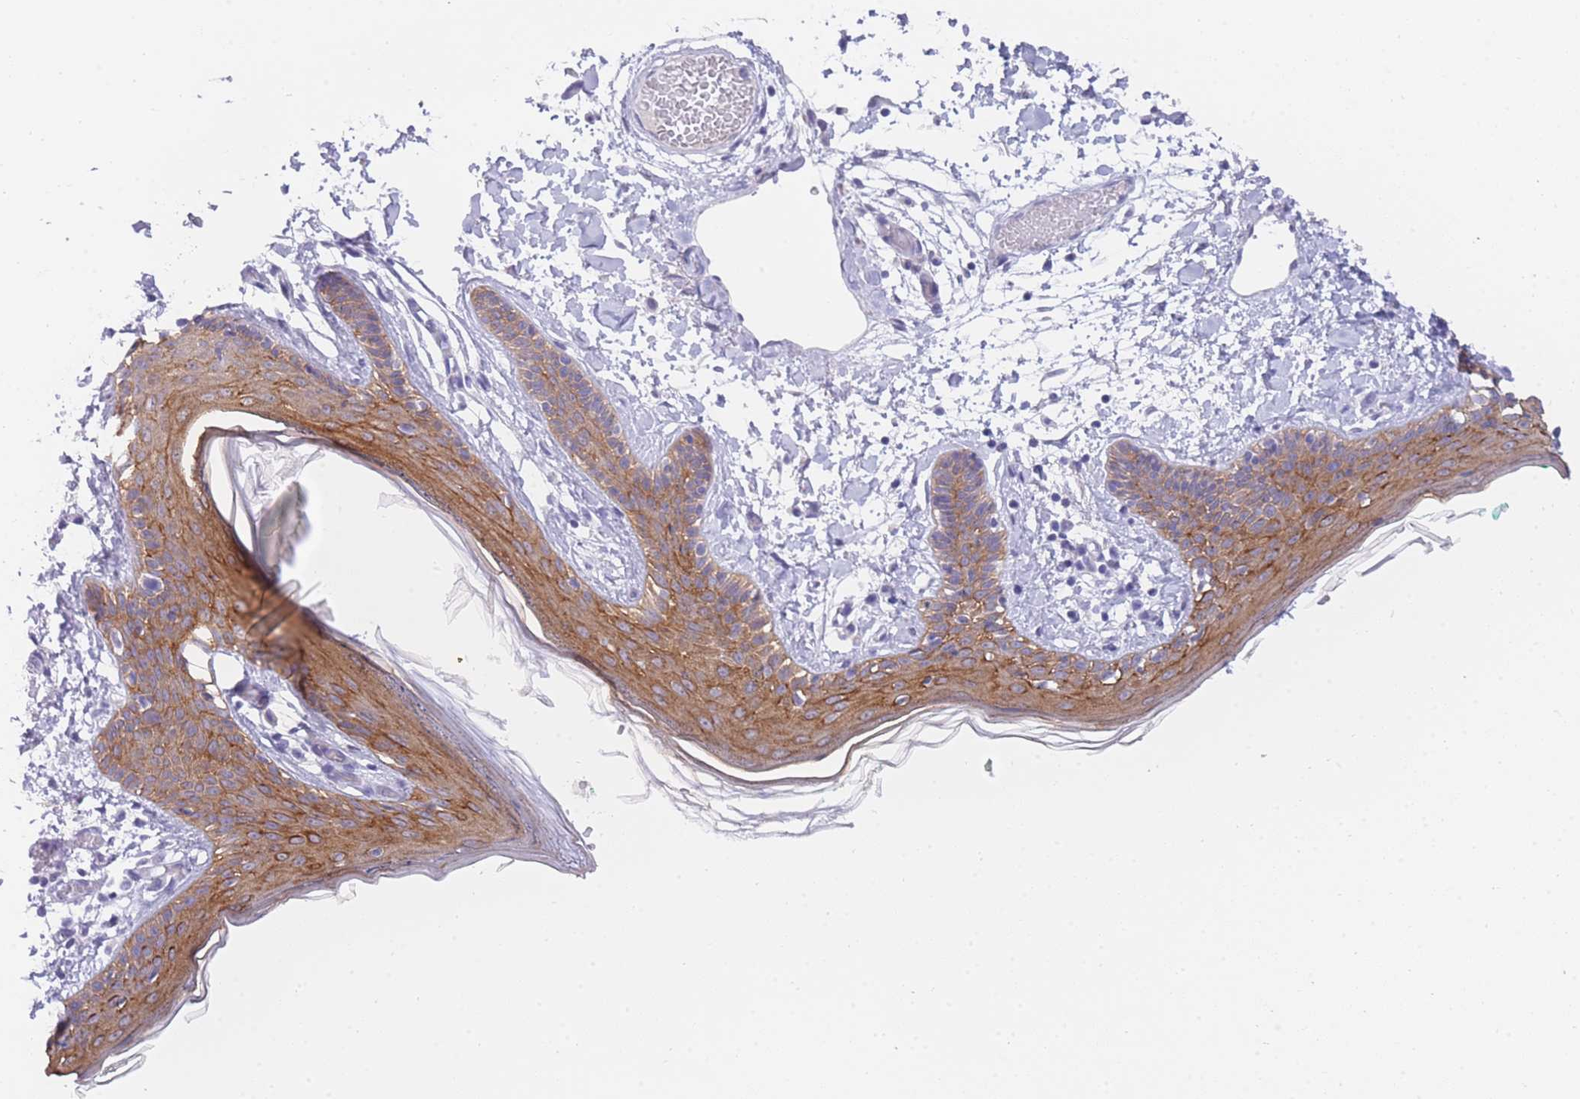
{"staining": {"intensity": "negative", "quantity": "none", "location": "none"}, "tissue": "skin", "cell_type": "Fibroblasts", "image_type": "normal", "snomed": [{"axis": "morphology", "description": "Normal tissue, NOS"}, {"axis": "topography", "description": "Skin"}], "caption": "Immunohistochemistry (IHC) of benign skin exhibits no staining in fibroblasts.", "gene": "FRAT2", "patient": {"sex": "male", "age": 79}}